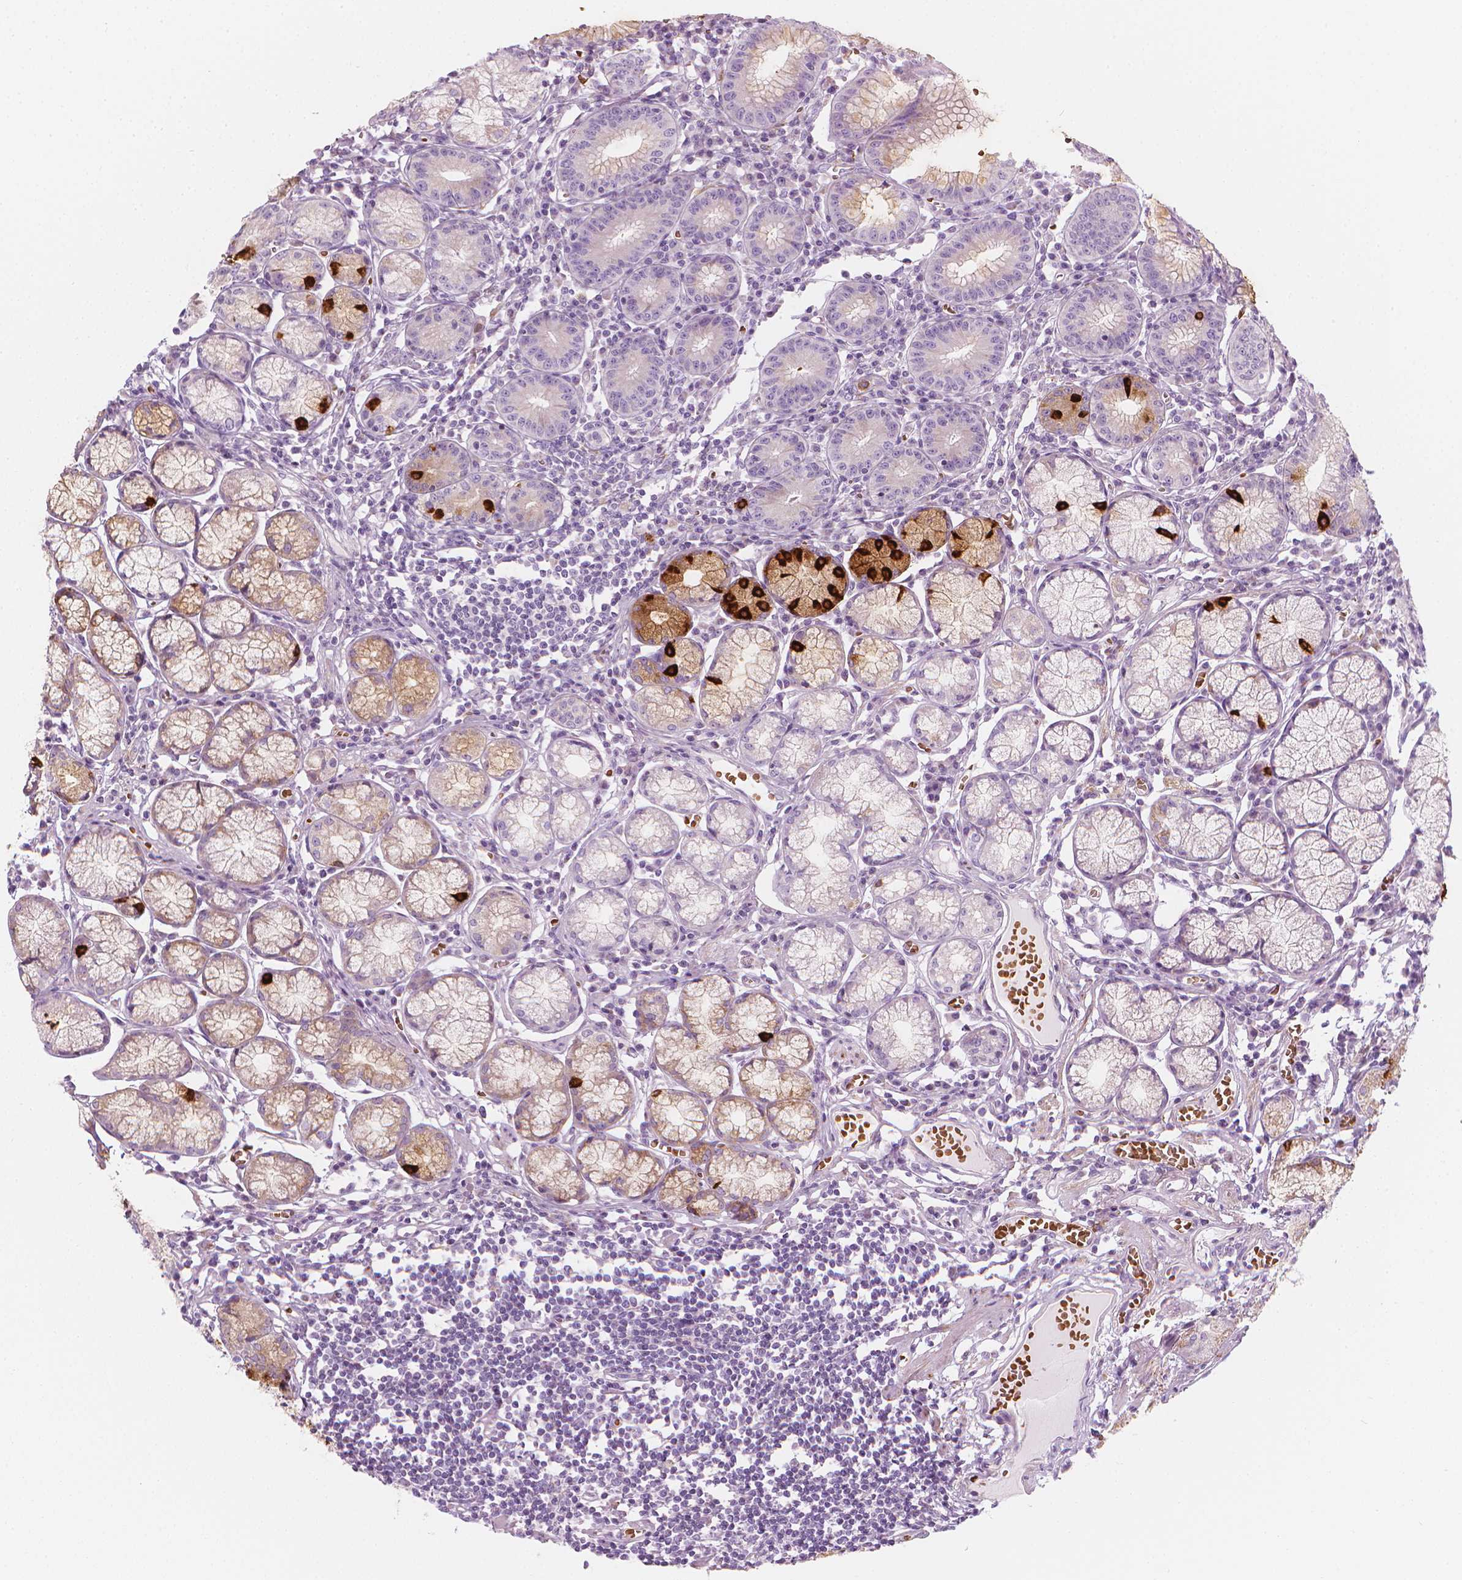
{"staining": {"intensity": "strong", "quantity": "<25%", "location": "cytoplasmic/membranous"}, "tissue": "stomach", "cell_type": "Glandular cells", "image_type": "normal", "snomed": [{"axis": "morphology", "description": "Normal tissue, NOS"}, {"axis": "topography", "description": "Stomach"}], "caption": "A photomicrograph of stomach stained for a protein demonstrates strong cytoplasmic/membranous brown staining in glandular cells.", "gene": "CES1", "patient": {"sex": "male", "age": 55}}